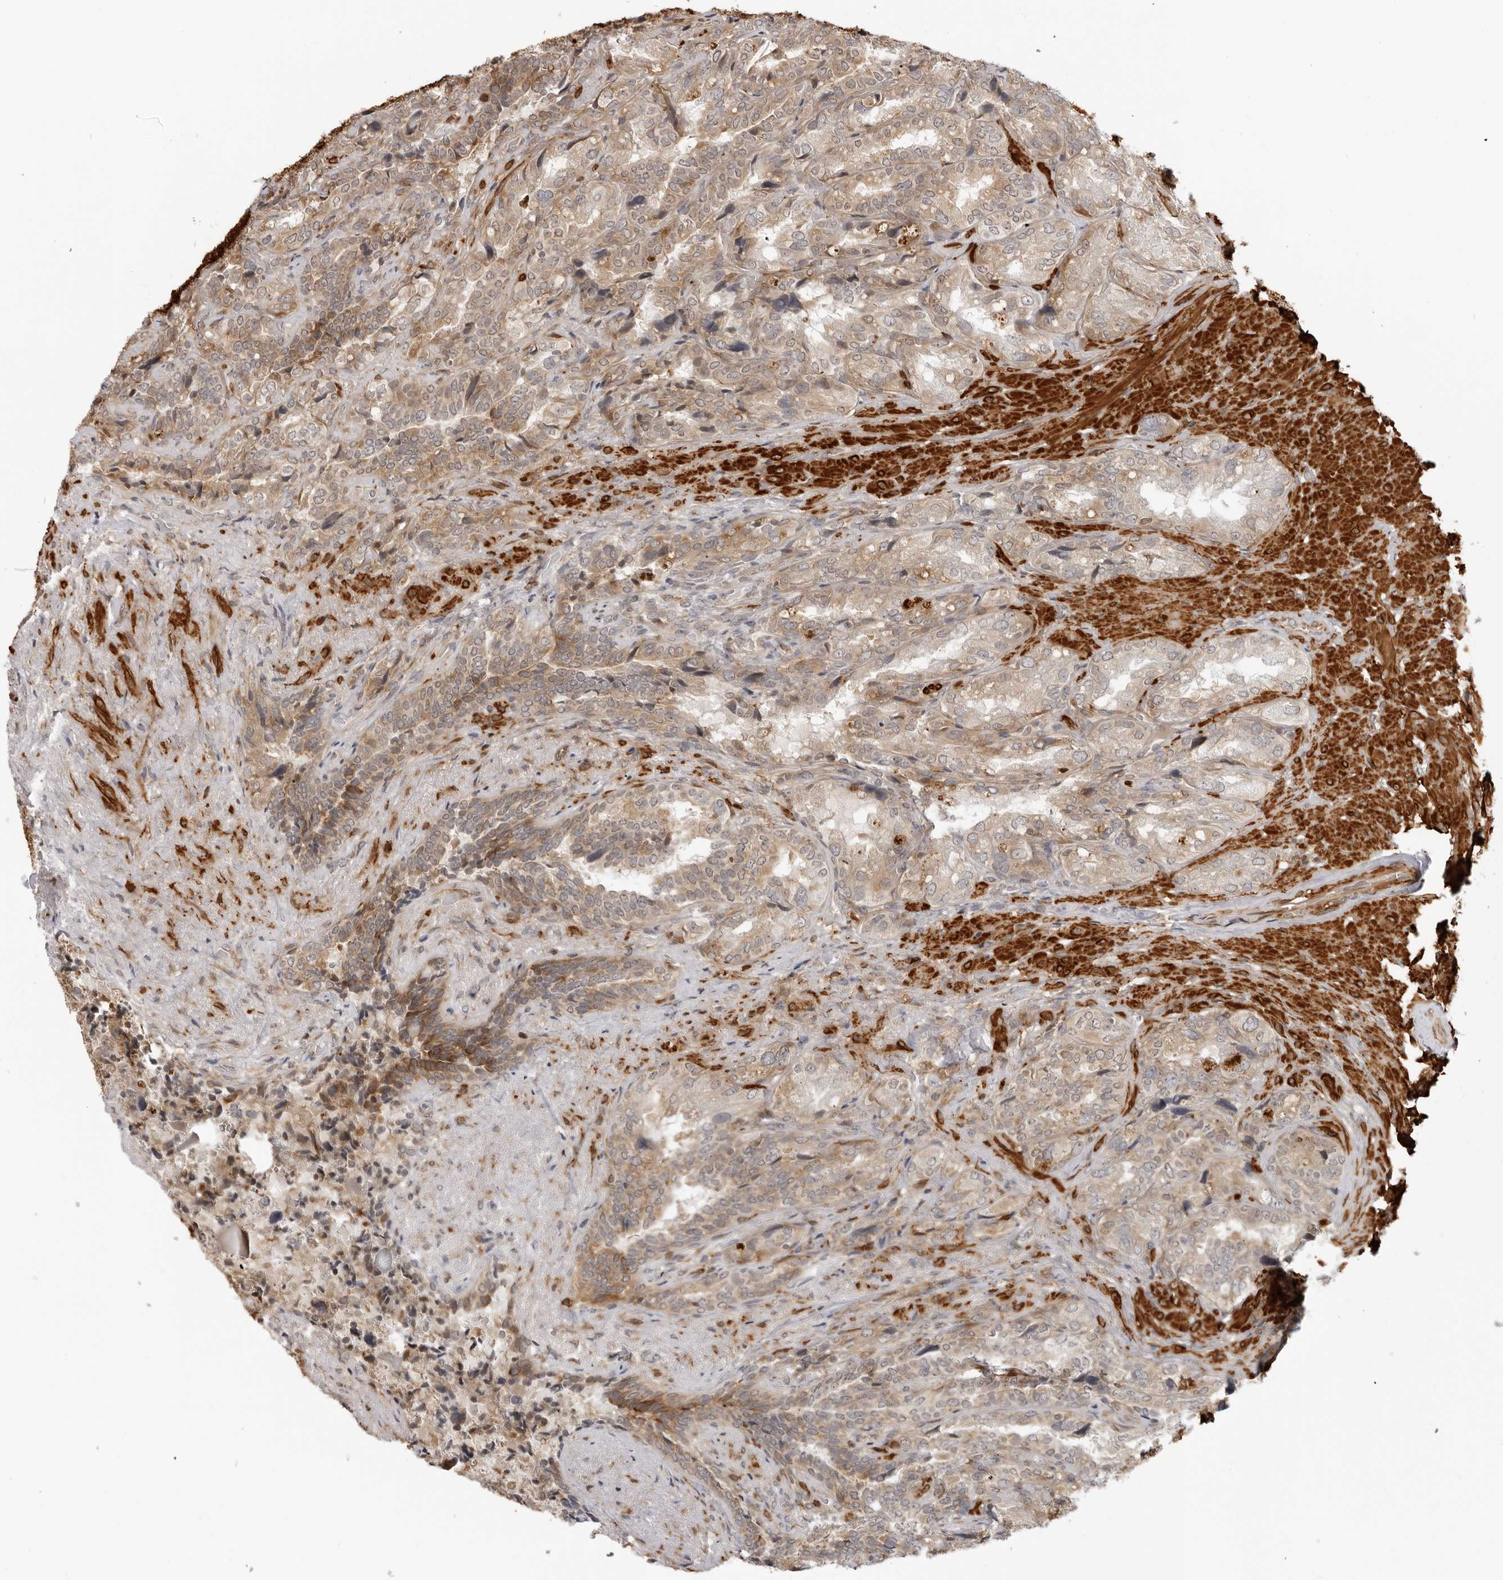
{"staining": {"intensity": "moderate", "quantity": ">75%", "location": "cytoplasmic/membranous"}, "tissue": "seminal vesicle", "cell_type": "Glandular cells", "image_type": "normal", "snomed": [{"axis": "morphology", "description": "Normal tissue, NOS"}, {"axis": "topography", "description": "Seminal veicle"}, {"axis": "topography", "description": "Peripheral nerve tissue"}], "caption": "A medium amount of moderate cytoplasmic/membranous staining is present in approximately >75% of glandular cells in benign seminal vesicle. (DAB IHC, brown staining for protein, blue staining for nuclei).", "gene": "SRGAP2", "patient": {"sex": "male", "age": 63}}